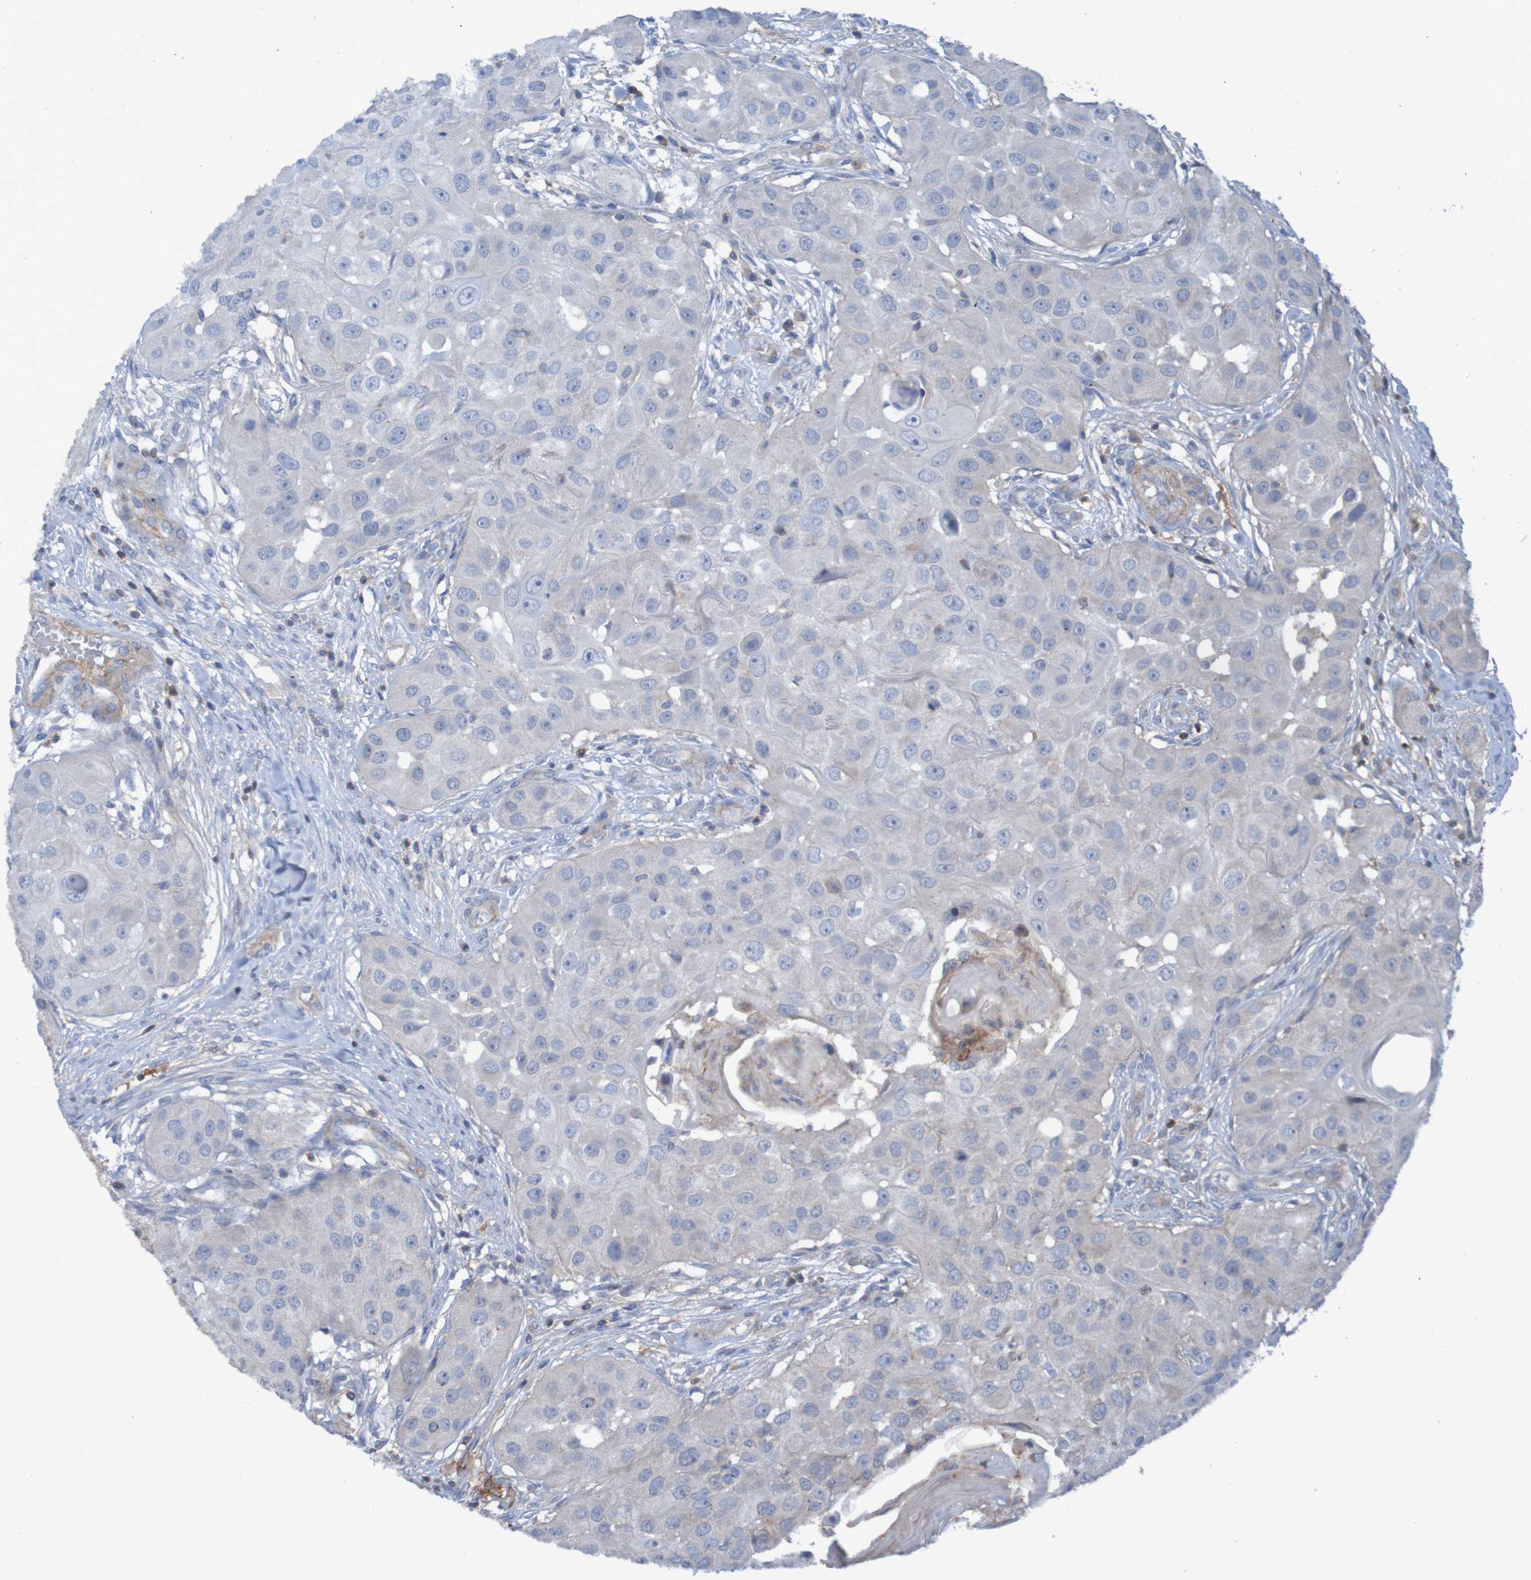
{"staining": {"intensity": "negative", "quantity": "none", "location": "none"}, "tissue": "head and neck cancer", "cell_type": "Tumor cells", "image_type": "cancer", "snomed": [{"axis": "morphology", "description": "Normal tissue, NOS"}, {"axis": "morphology", "description": "Squamous cell carcinoma, NOS"}, {"axis": "topography", "description": "Skeletal muscle"}, {"axis": "topography", "description": "Head-Neck"}], "caption": "Immunohistochemistry (IHC) of head and neck cancer demonstrates no positivity in tumor cells.", "gene": "PDGFB", "patient": {"sex": "male", "age": 51}}